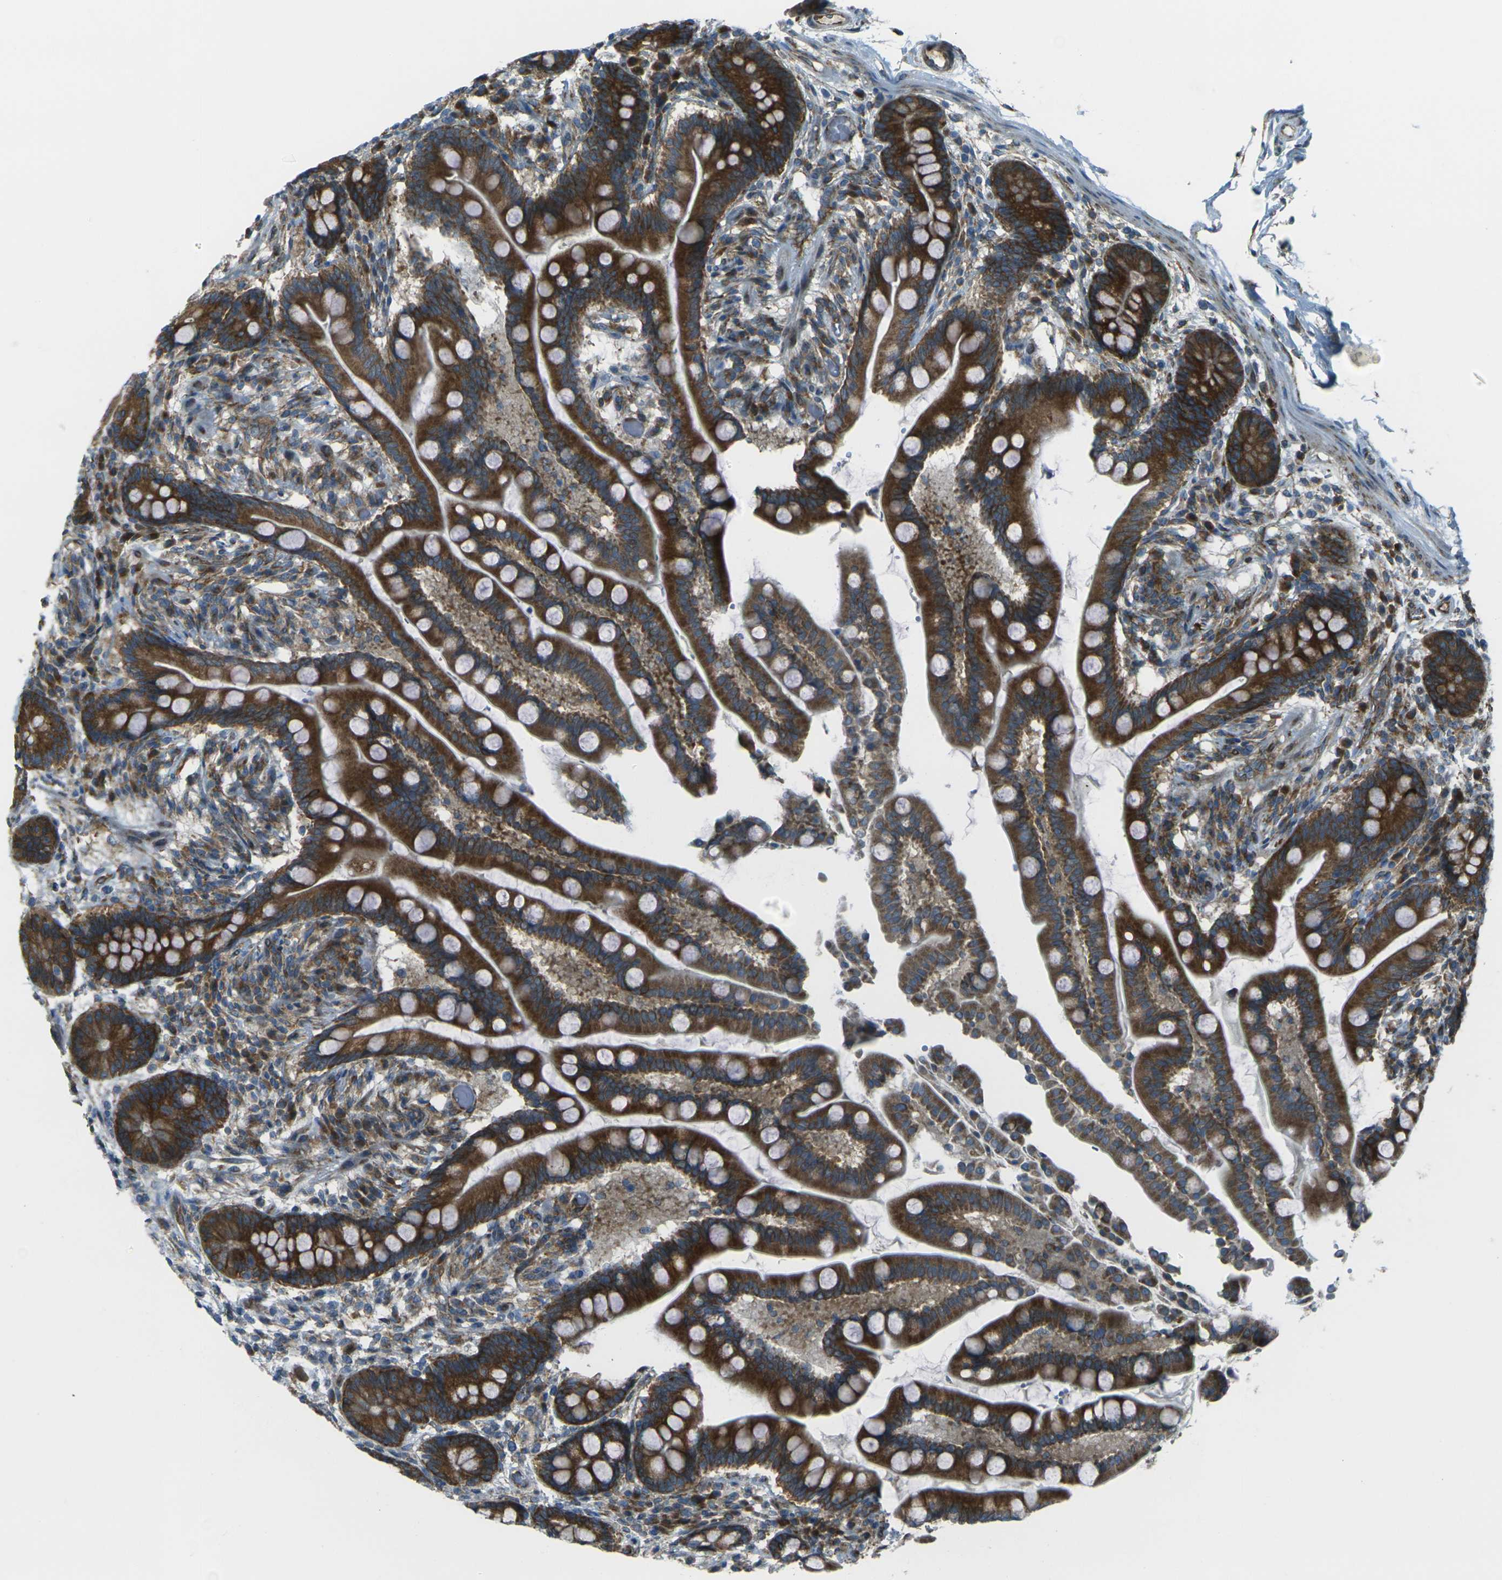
{"staining": {"intensity": "weak", "quantity": ">75%", "location": "cytoplasmic/membranous"}, "tissue": "colon", "cell_type": "Endothelial cells", "image_type": "normal", "snomed": [{"axis": "morphology", "description": "Normal tissue, NOS"}, {"axis": "topography", "description": "Colon"}], "caption": "About >75% of endothelial cells in benign colon exhibit weak cytoplasmic/membranous protein expression as visualized by brown immunohistochemical staining.", "gene": "CELSR2", "patient": {"sex": "male", "age": 73}}